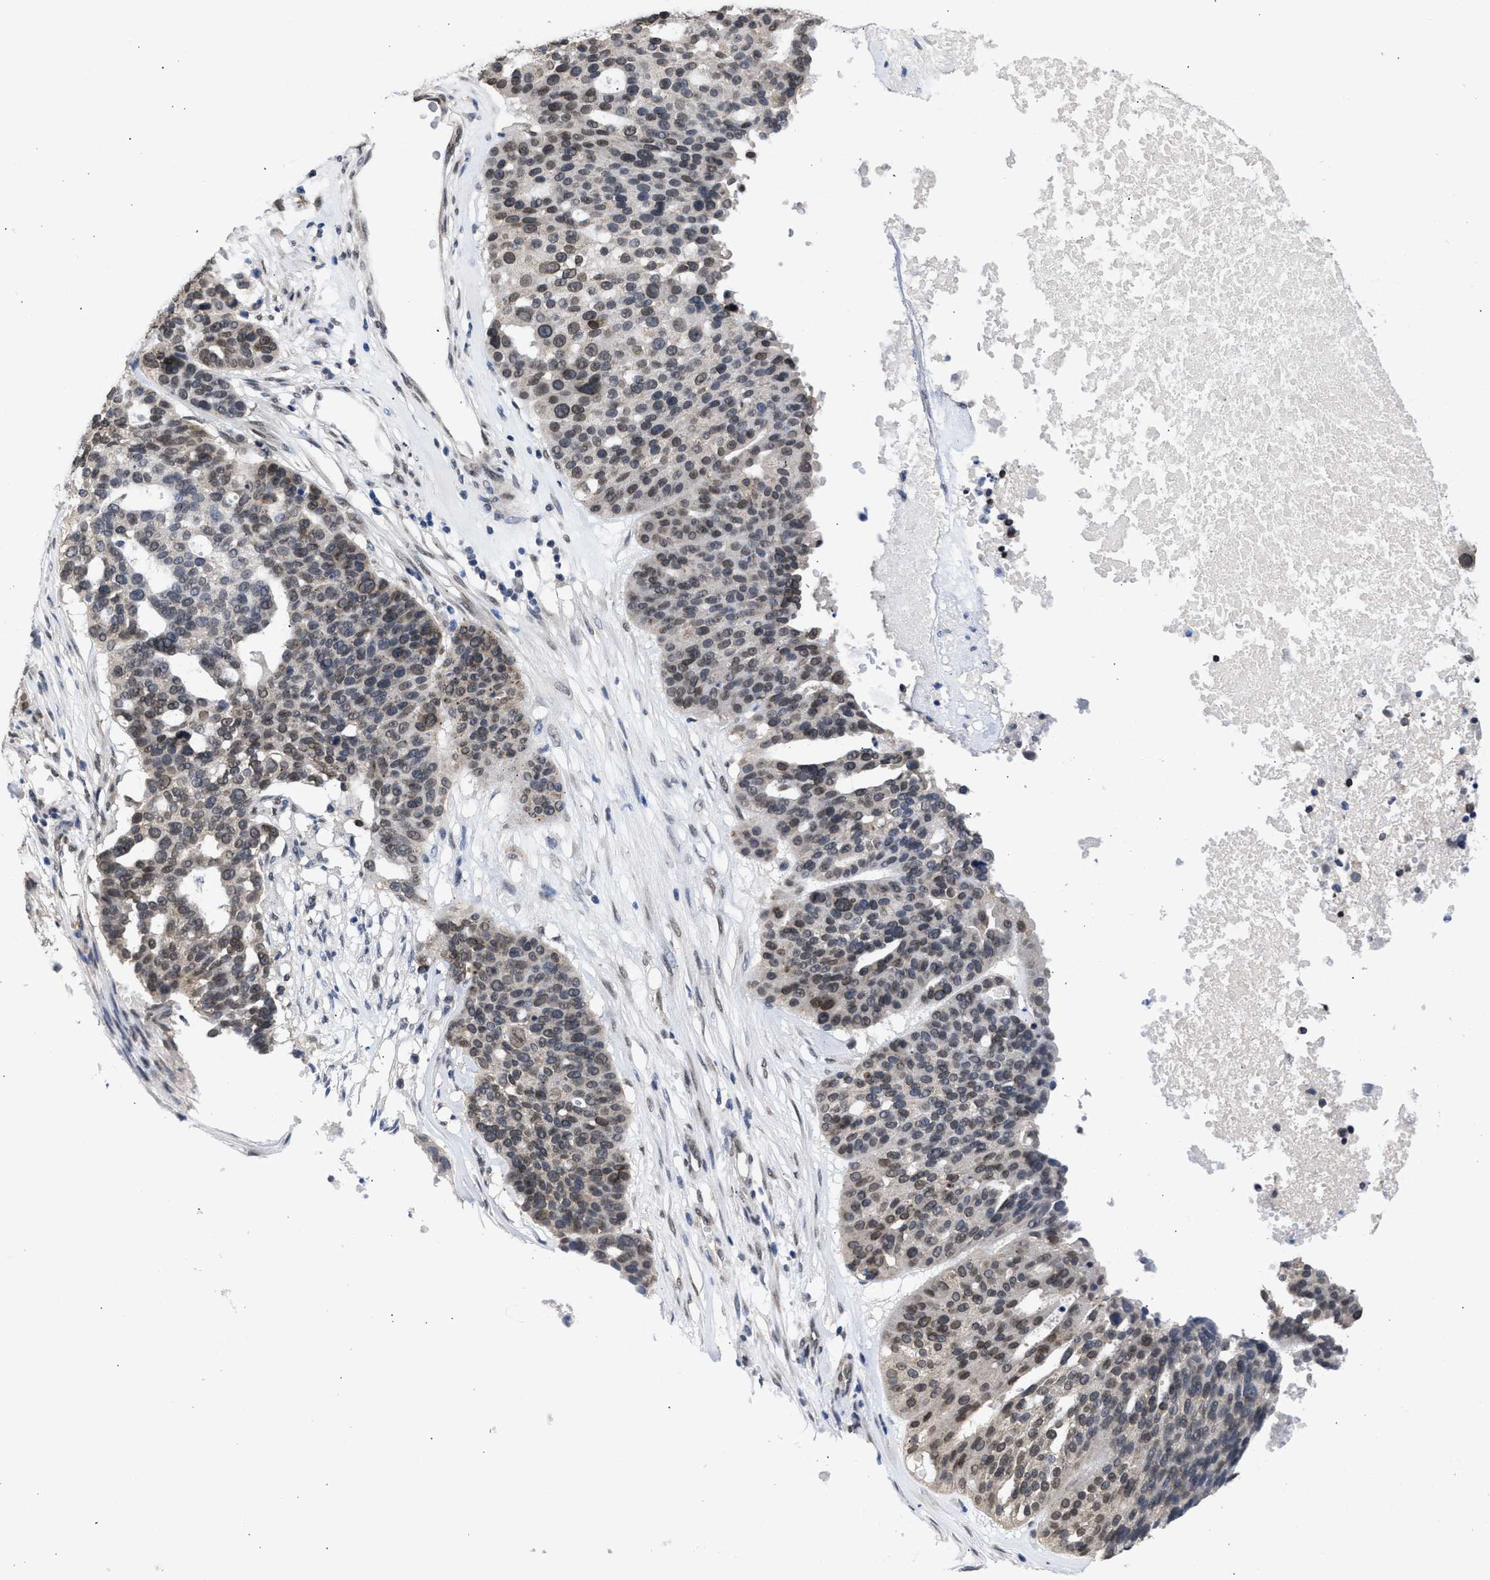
{"staining": {"intensity": "weak", "quantity": "<25%", "location": "cytoplasmic/membranous,nuclear"}, "tissue": "ovarian cancer", "cell_type": "Tumor cells", "image_type": "cancer", "snomed": [{"axis": "morphology", "description": "Cystadenocarcinoma, serous, NOS"}, {"axis": "topography", "description": "Ovary"}], "caption": "This image is of ovarian cancer stained with immunohistochemistry to label a protein in brown with the nuclei are counter-stained blue. There is no positivity in tumor cells.", "gene": "NUP35", "patient": {"sex": "female", "age": 59}}